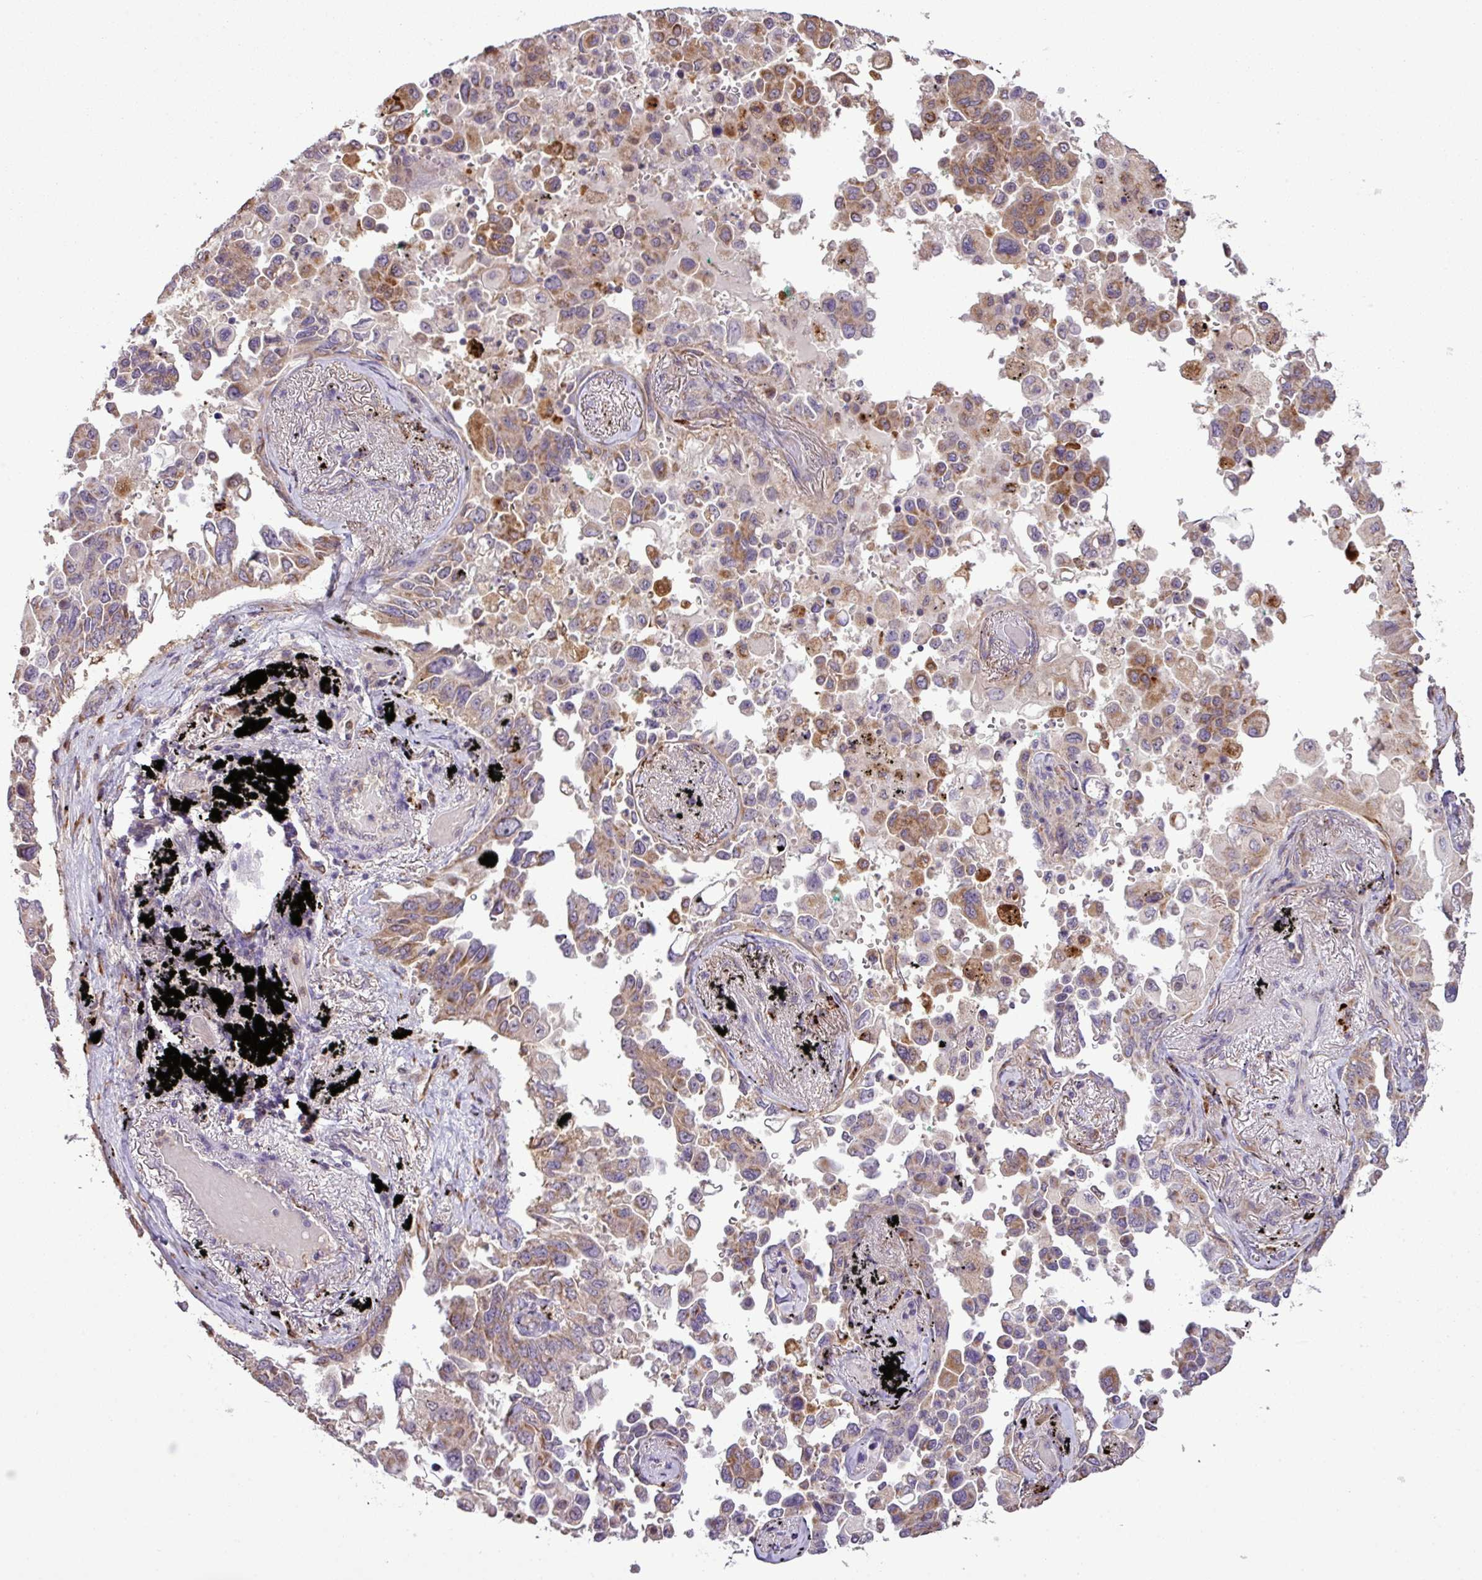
{"staining": {"intensity": "moderate", "quantity": ">75%", "location": "cytoplasmic/membranous"}, "tissue": "lung cancer", "cell_type": "Tumor cells", "image_type": "cancer", "snomed": [{"axis": "morphology", "description": "Adenocarcinoma, NOS"}, {"axis": "topography", "description": "Lung"}], "caption": "A medium amount of moderate cytoplasmic/membranous positivity is seen in approximately >75% of tumor cells in lung adenocarcinoma tissue.", "gene": "SMCO4", "patient": {"sex": "female", "age": 67}}